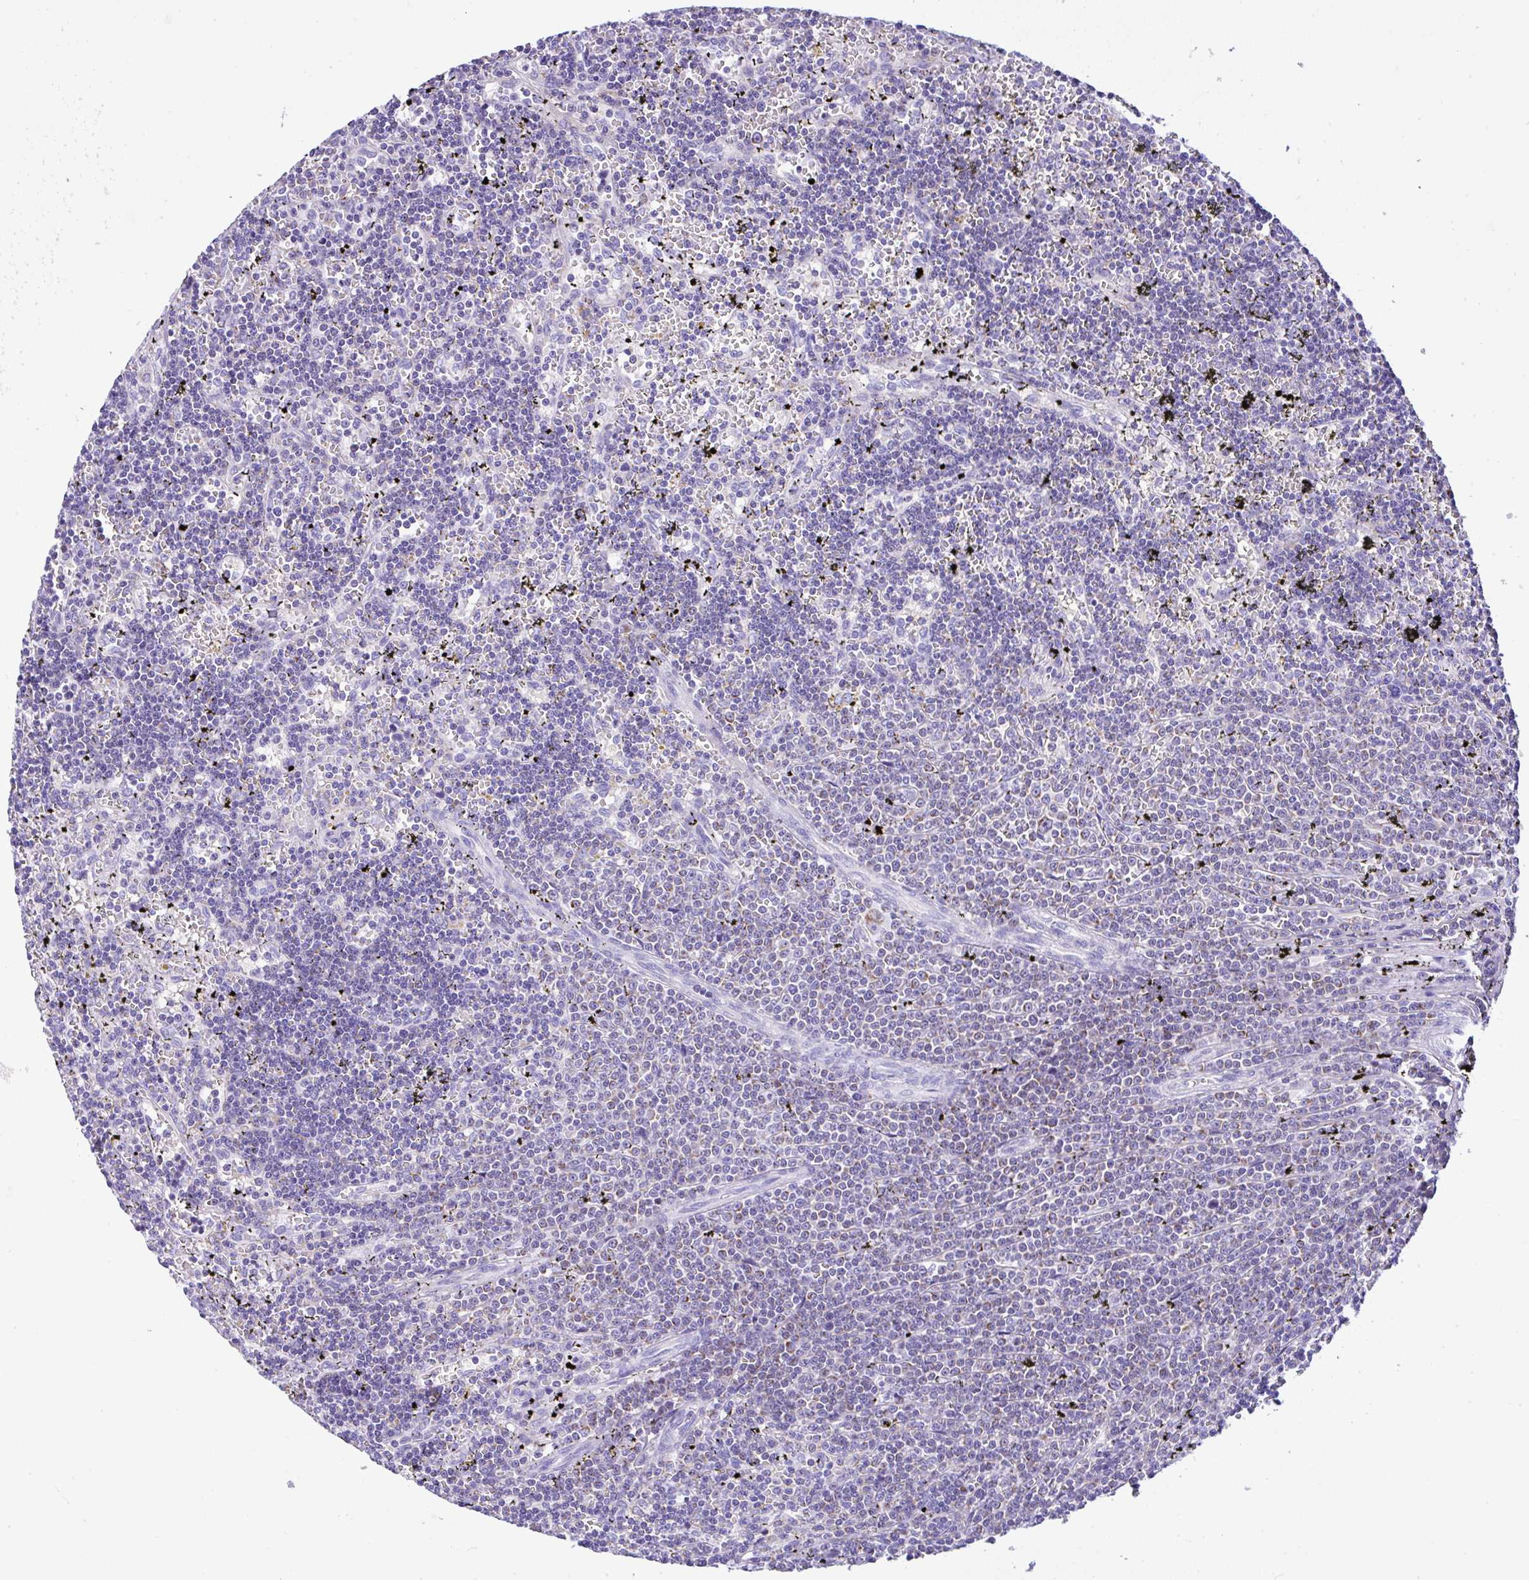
{"staining": {"intensity": "negative", "quantity": "none", "location": "none"}, "tissue": "lymphoma", "cell_type": "Tumor cells", "image_type": "cancer", "snomed": [{"axis": "morphology", "description": "Malignant lymphoma, non-Hodgkin's type, Low grade"}, {"axis": "topography", "description": "Spleen"}], "caption": "Photomicrograph shows no protein expression in tumor cells of lymphoma tissue.", "gene": "SLC13A1", "patient": {"sex": "male", "age": 60}}